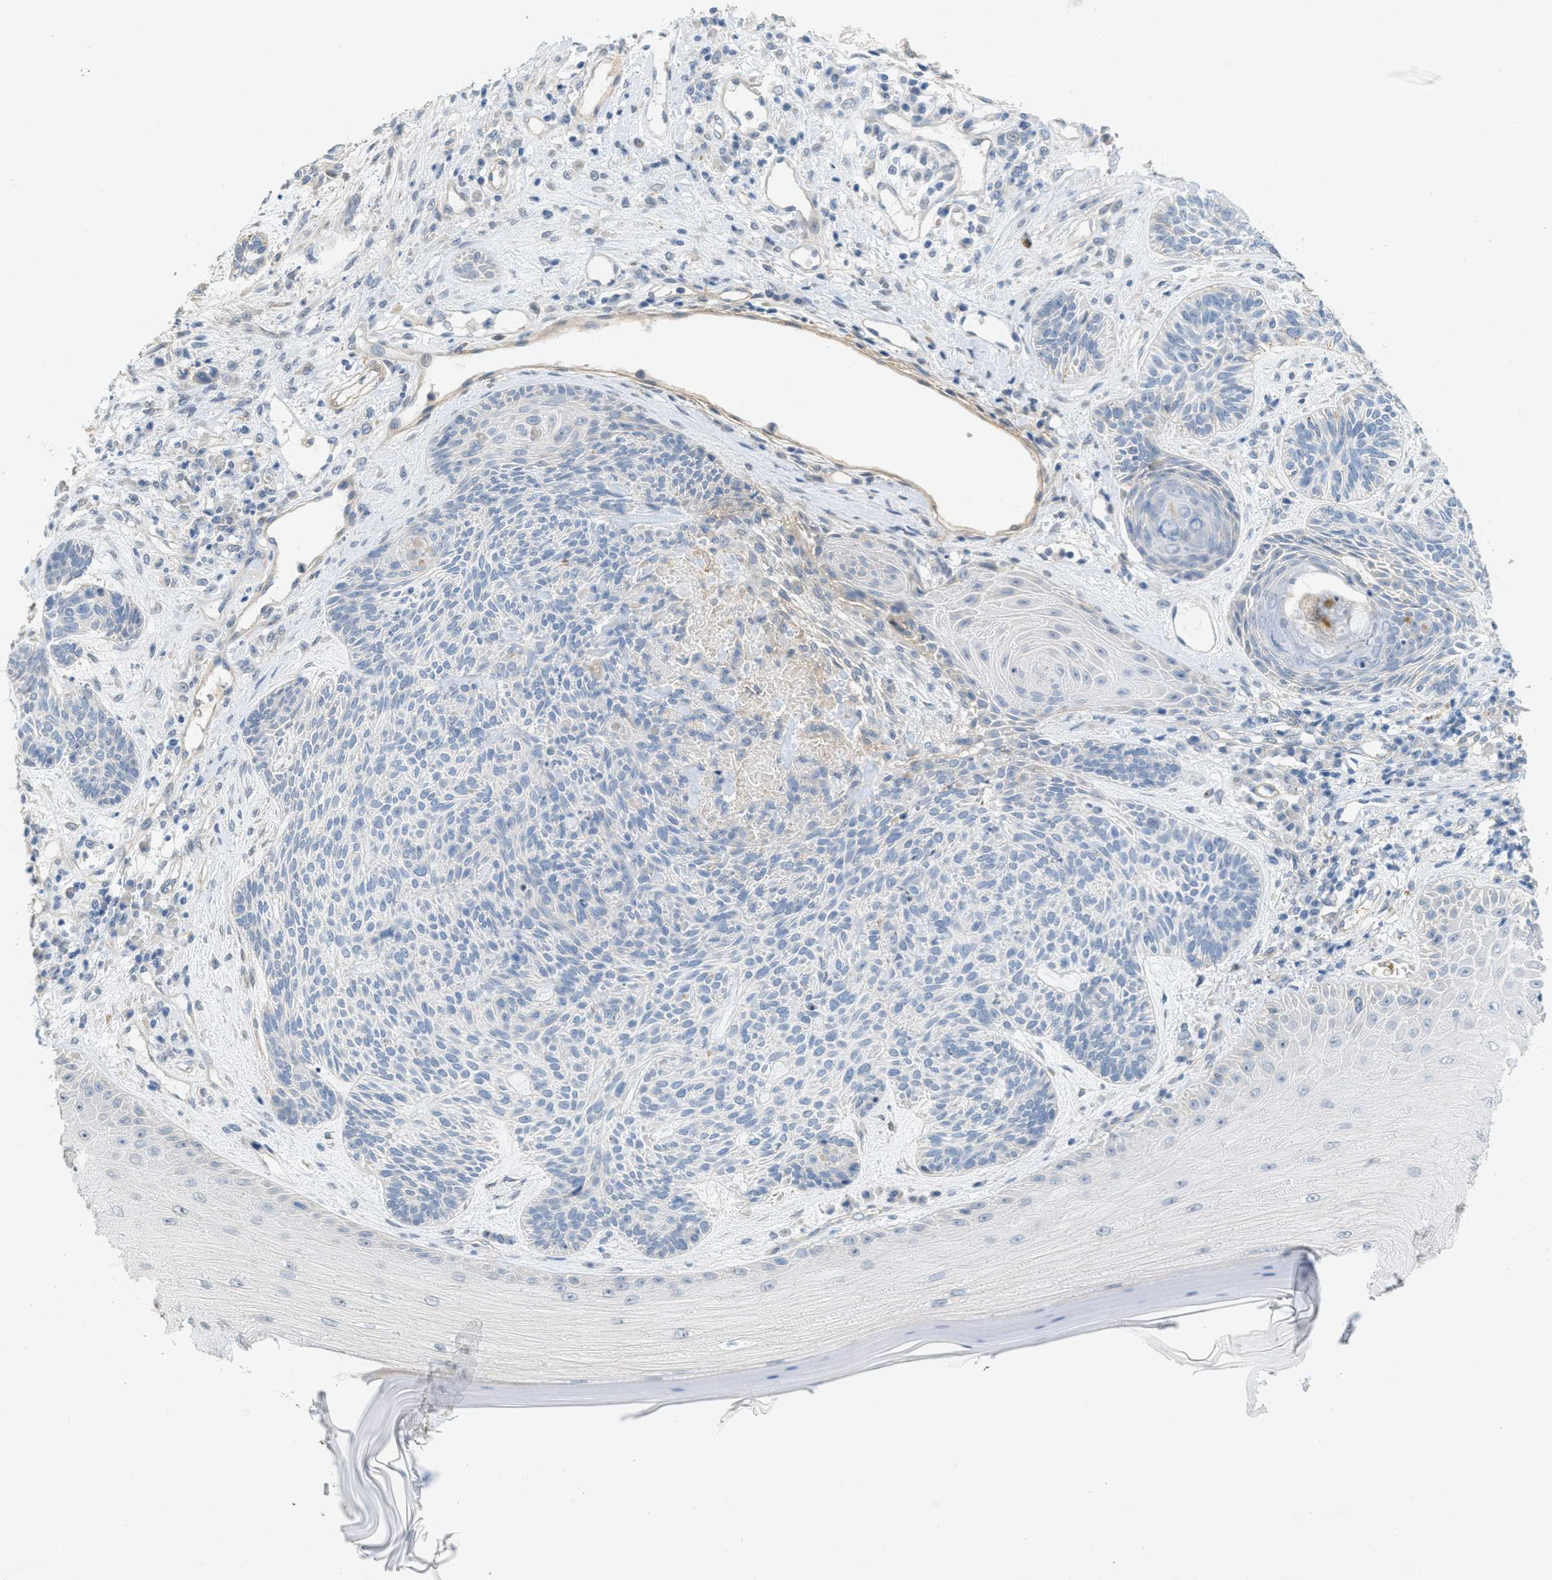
{"staining": {"intensity": "weak", "quantity": "<25%", "location": "cytoplasmic/membranous"}, "tissue": "skin cancer", "cell_type": "Tumor cells", "image_type": "cancer", "snomed": [{"axis": "morphology", "description": "Basal cell carcinoma"}, {"axis": "topography", "description": "Skin"}], "caption": "Tumor cells are negative for protein expression in human skin basal cell carcinoma.", "gene": "MRS2", "patient": {"sex": "male", "age": 55}}